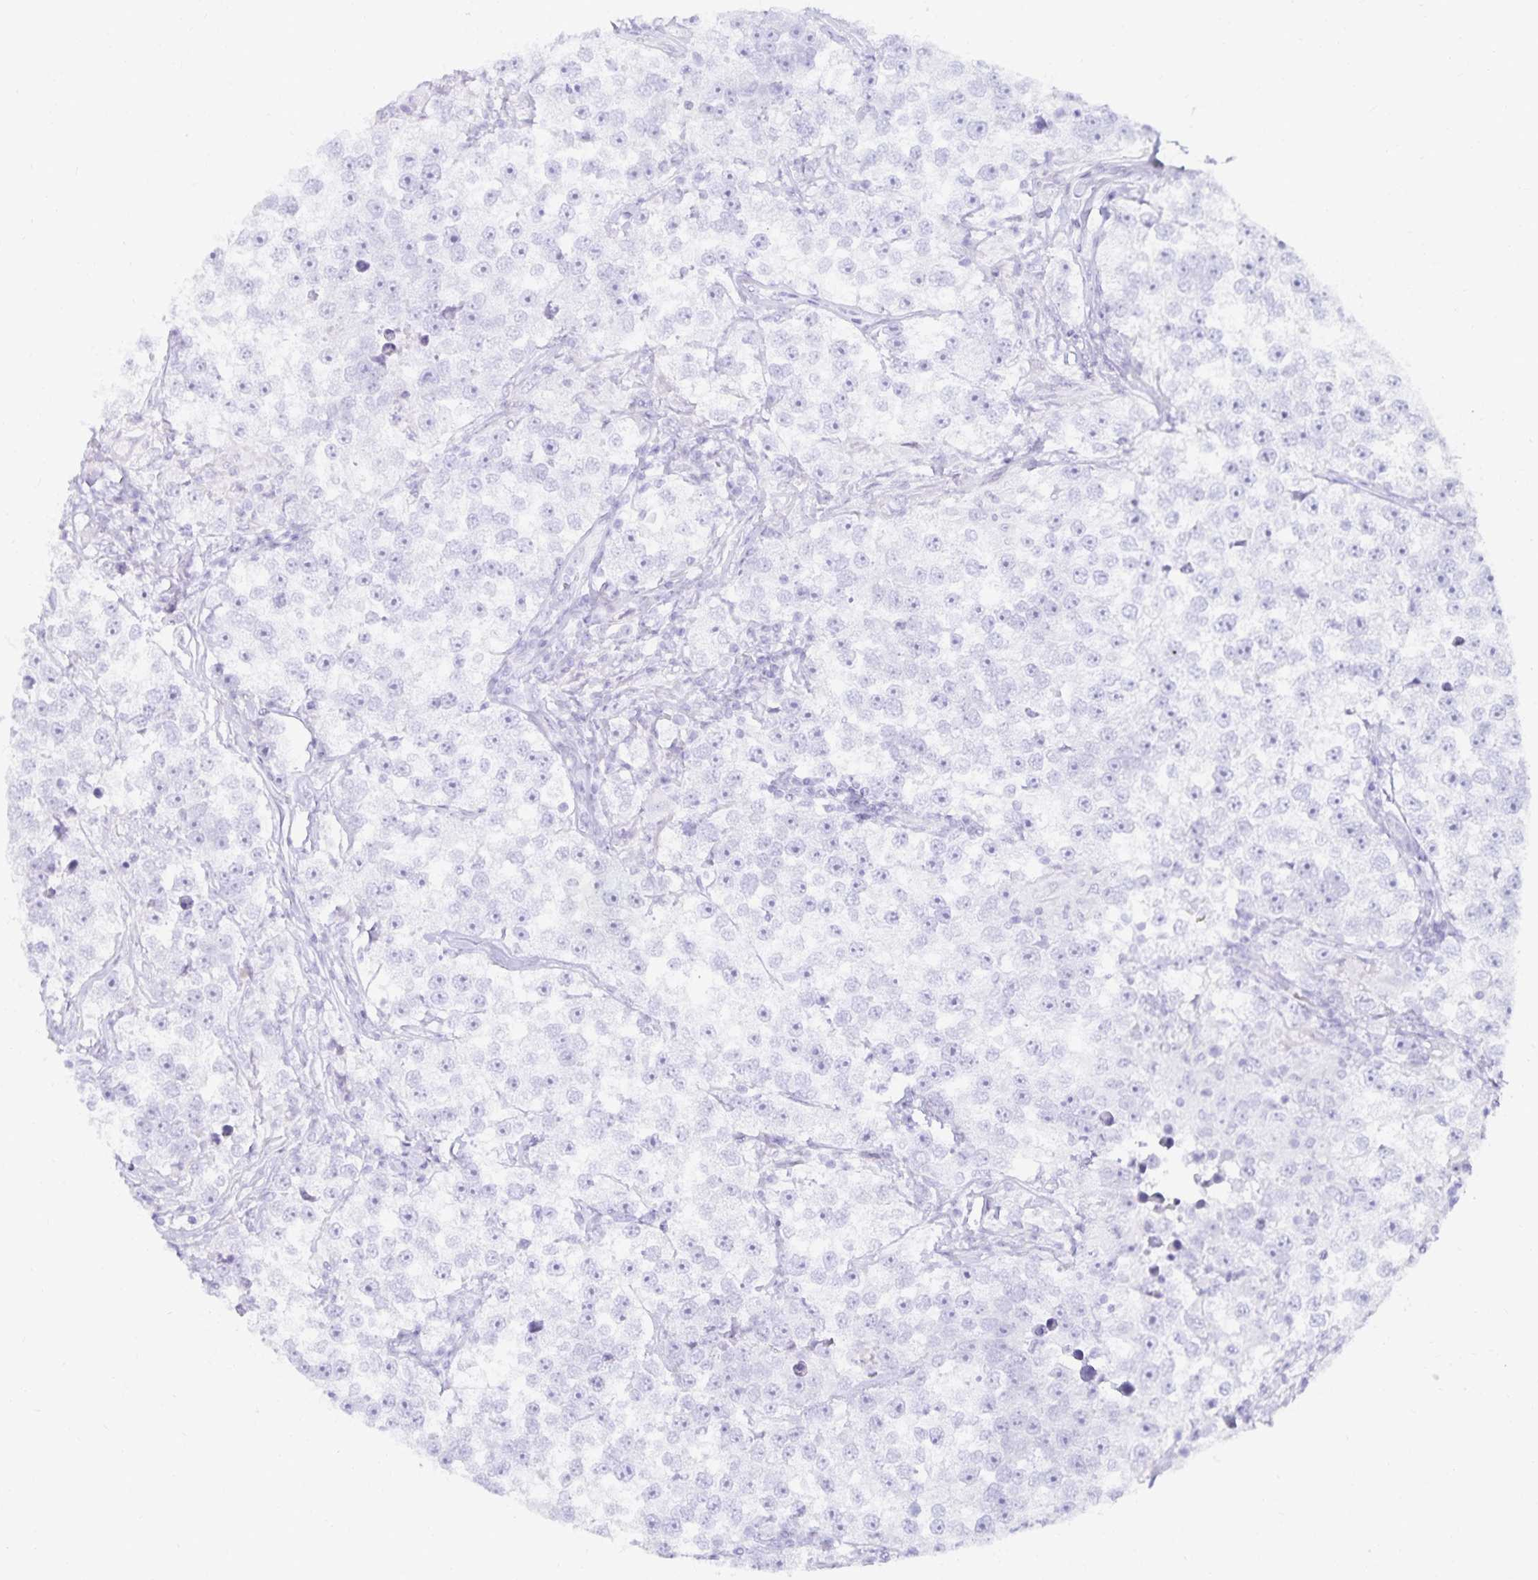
{"staining": {"intensity": "negative", "quantity": "none", "location": "none"}, "tissue": "testis cancer", "cell_type": "Tumor cells", "image_type": "cancer", "snomed": [{"axis": "morphology", "description": "Seminoma, NOS"}, {"axis": "topography", "description": "Testis"}], "caption": "A micrograph of seminoma (testis) stained for a protein displays no brown staining in tumor cells.", "gene": "GP2", "patient": {"sex": "male", "age": 46}}